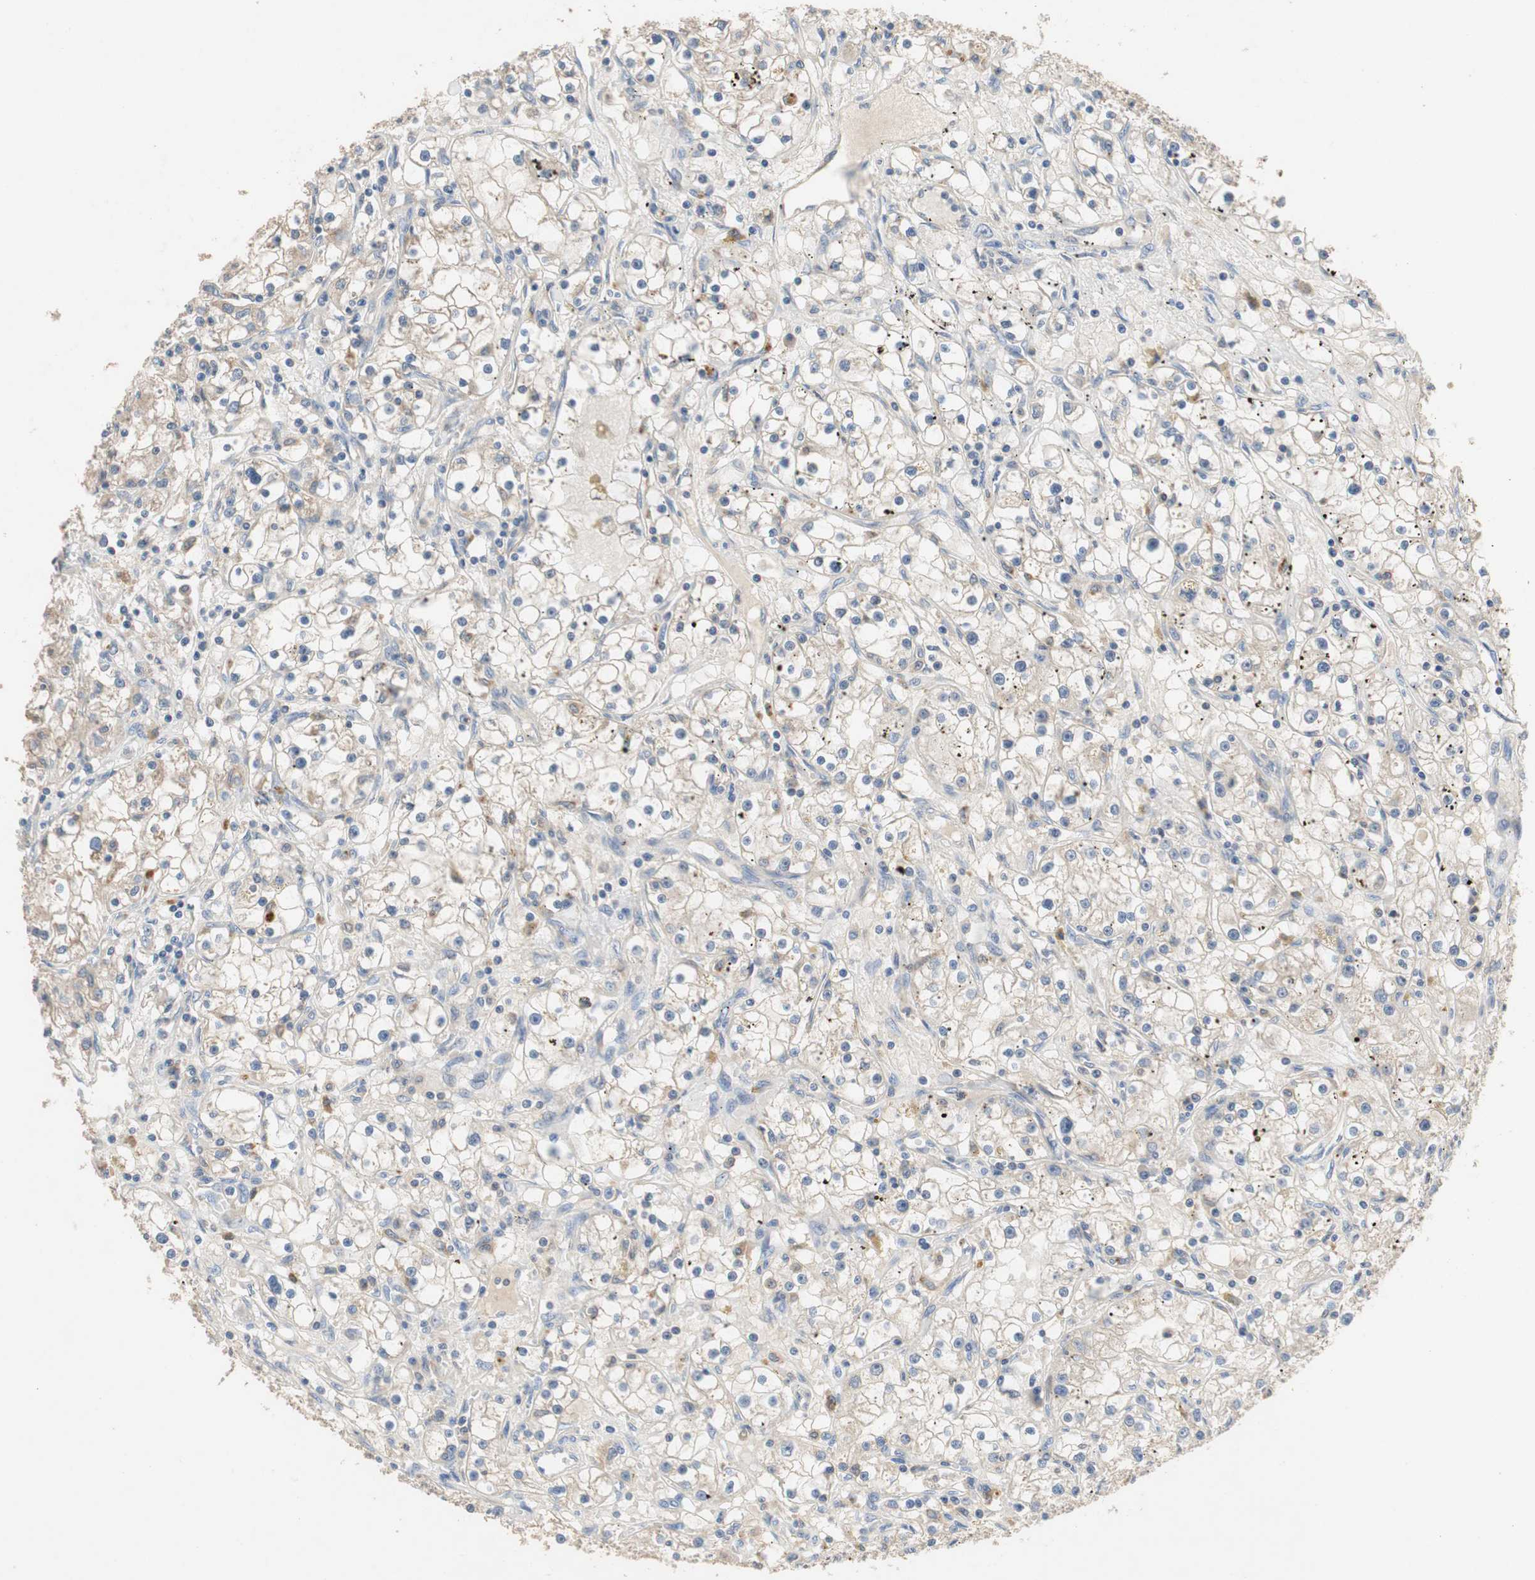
{"staining": {"intensity": "weak", "quantity": "25%-75%", "location": "cytoplasmic/membranous"}, "tissue": "renal cancer", "cell_type": "Tumor cells", "image_type": "cancer", "snomed": [{"axis": "morphology", "description": "Adenocarcinoma, NOS"}, {"axis": "topography", "description": "Kidney"}], "caption": "About 25%-75% of tumor cells in renal cancer demonstrate weak cytoplasmic/membranous protein expression as visualized by brown immunohistochemical staining.", "gene": "ADAP1", "patient": {"sex": "male", "age": 56}}